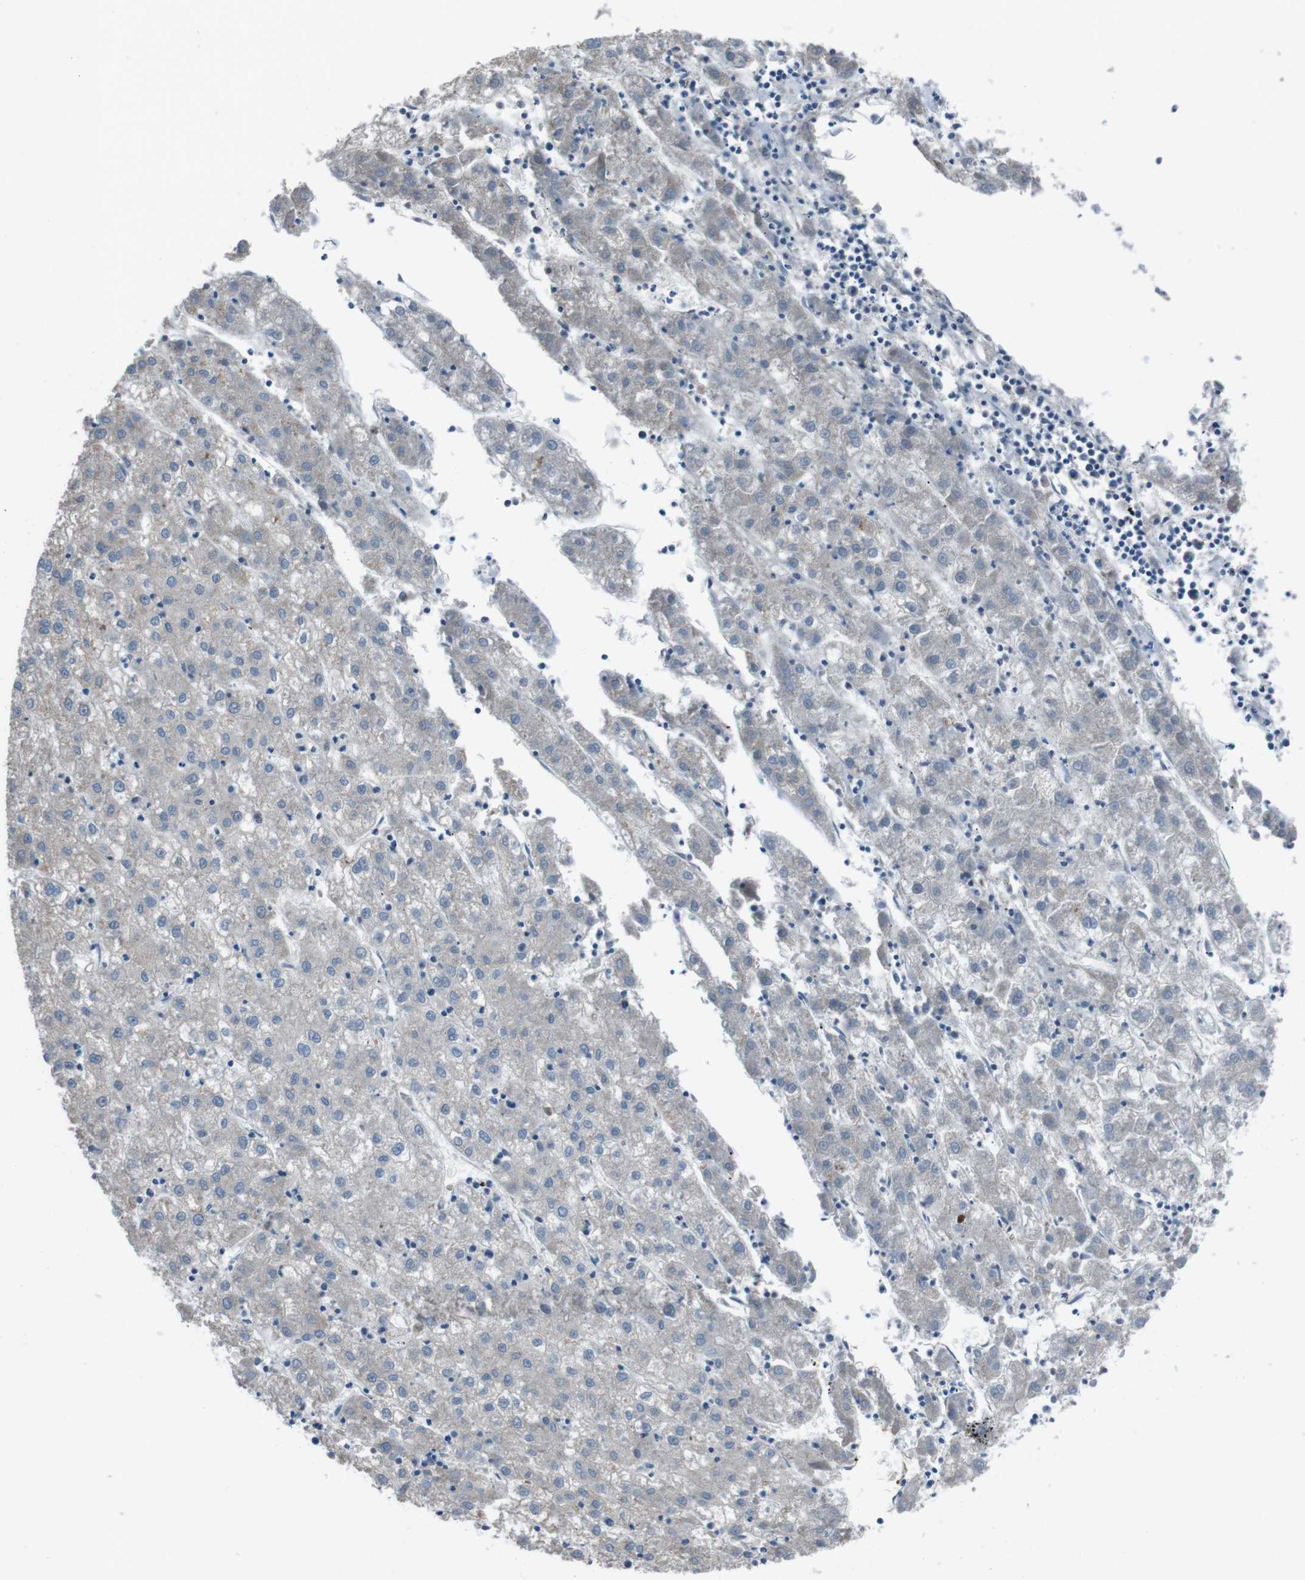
{"staining": {"intensity": "negative", "quantity": "none", "location": "none"}, "tissue": "liver cancer", "cell_type": "Tumor cells", "image_type": "cancer", "snomed": [{"axis": "morphology", "description": "Carcinoma, Hepatocellular, NOS"}, {"axis": "topography", "description": "Liver"}], "caption": "A high-resolution photomicrograph shows immunohistochemistry (IHC) staining of hepatocellular carcinoma (liver), which demonstrates no significant staining in tumor cells.", "gene": "PBRM1", "patient": {"sex": "male", "age": 72}}